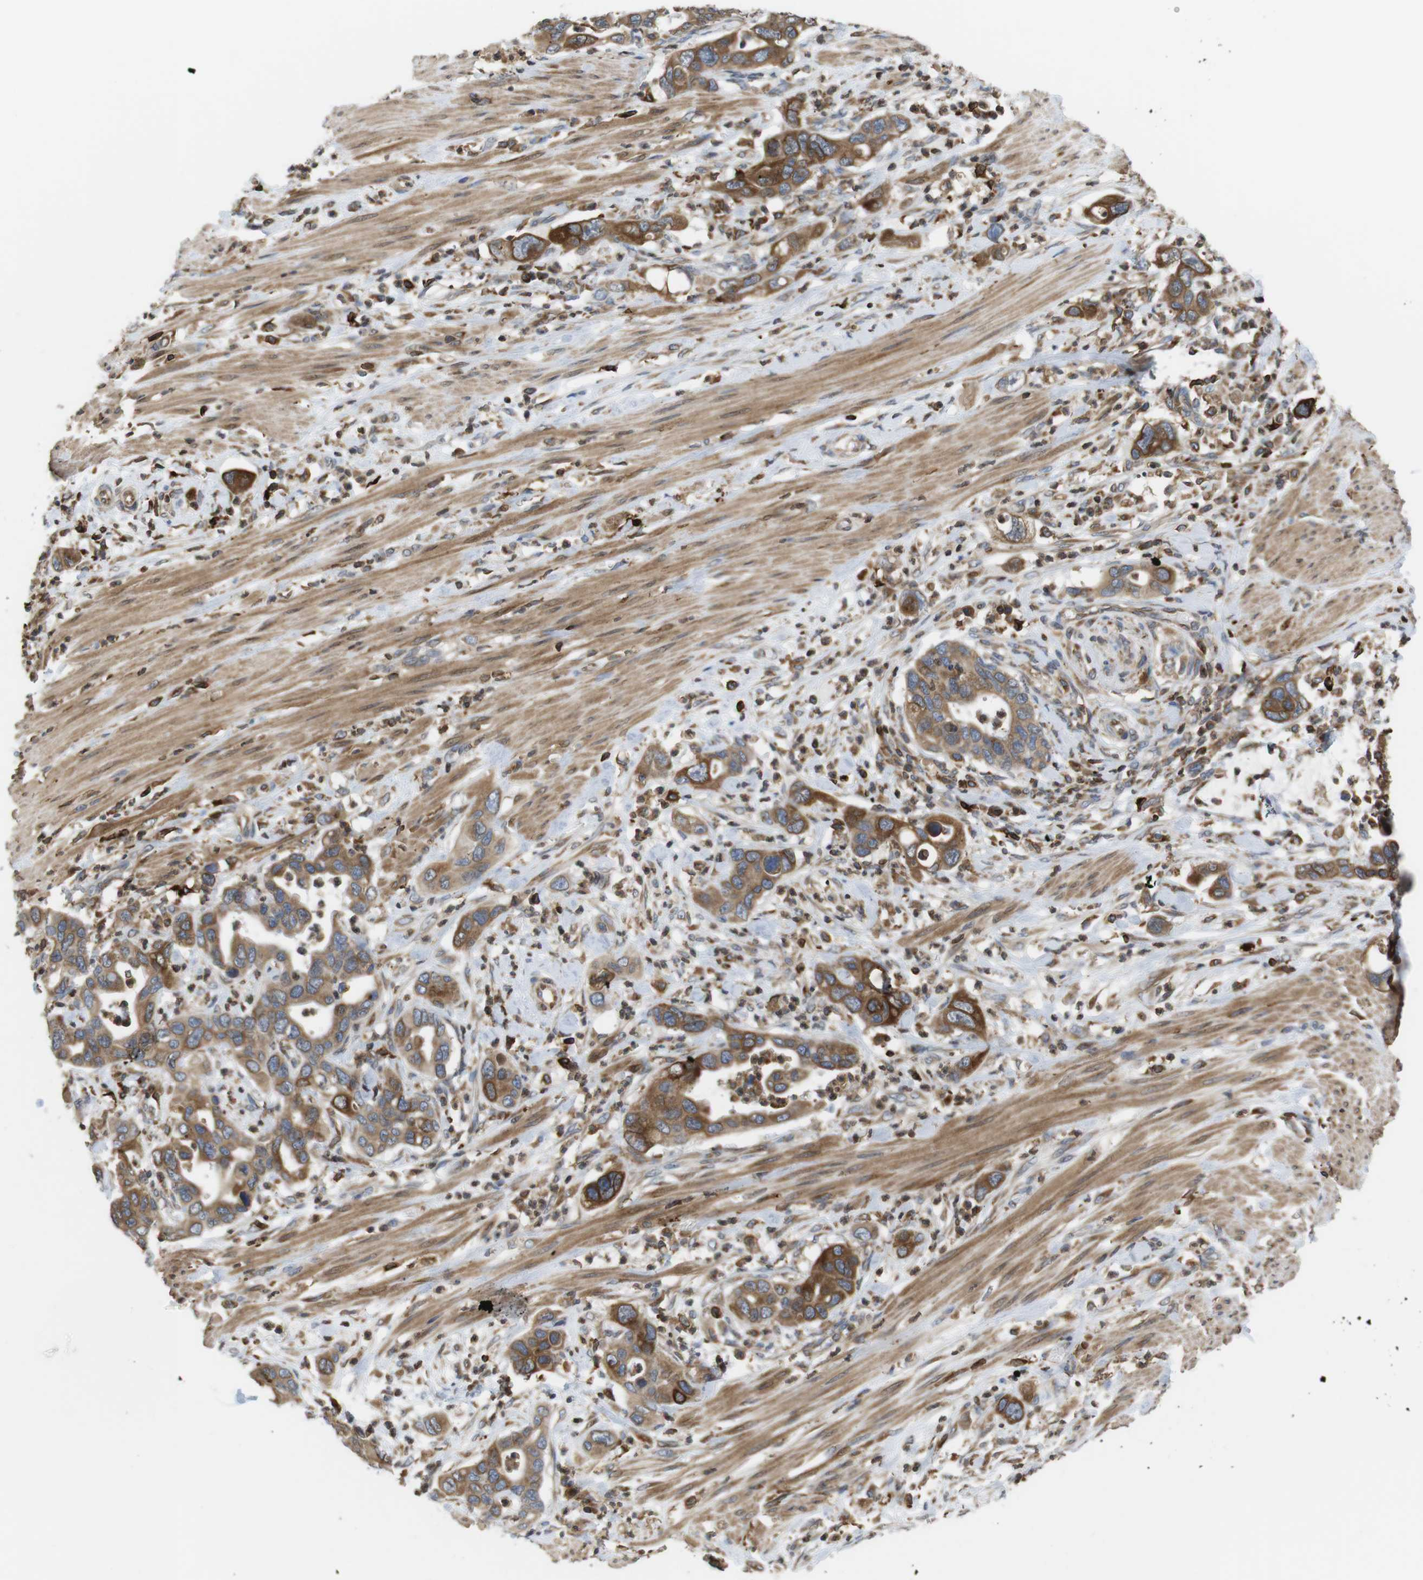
{"staining": {"intensity": "strong", "quantity": ">75%", "location": "cytoplasmic/membranous"}, "tissue": "pancreatic cancer", "cell_type": "Tumor cells", "image_type": "cancer", "snomed": [{"axis": "morphology", "description": "Adenocarcinoma, NOS"}, {"axis": "topography", "description": "Pancreas"}], "caption": "The immunohistochemical stain labels strong cytoplasmic/membranous staining in tumor cells of pancreatic cancer tissue.", "gene": "ARL6IP5", "patient": {"sex": "female", "age": 71}}